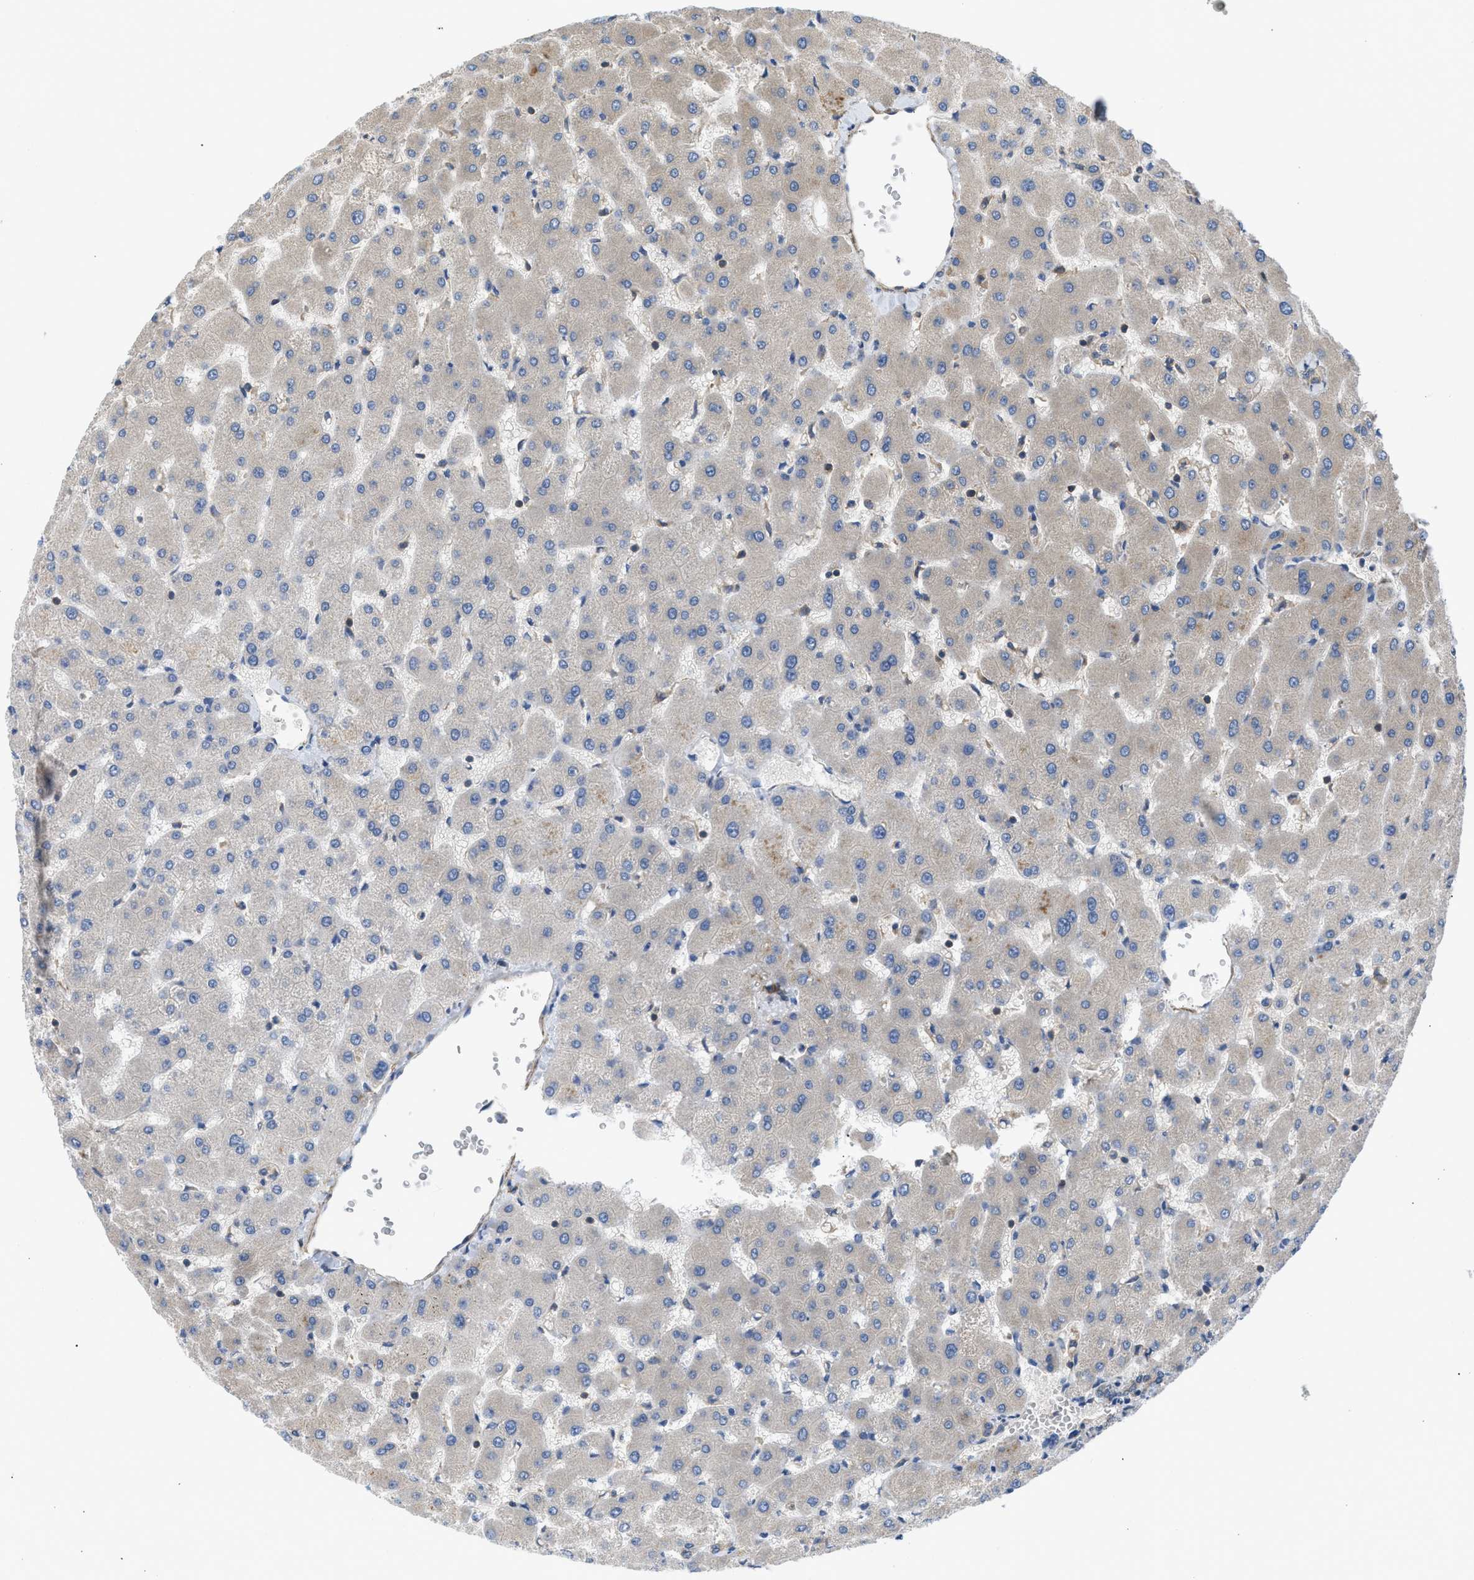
{"staining": {"intensity": "moderate", "quantity": ">75%", "location": "cytoplasmic/membranous"}, "tissue": "liver", "cell_type": "Cholangiocytes", "image_type": "normal", "snomed": [{"axis": "morphology", "description": "Normal tissue, NOS"}, {"axis": "topography", "description": "Liver"}], "caption": "Immunohistochemistry (IHC) (DAB) staining of benign human liver reveals moderate cytoplasmic/membranous protein staining in approximately >75% of cholangiocytes.", "gene": "CHKB", "patient": {"sex": "female", "age": 63}}